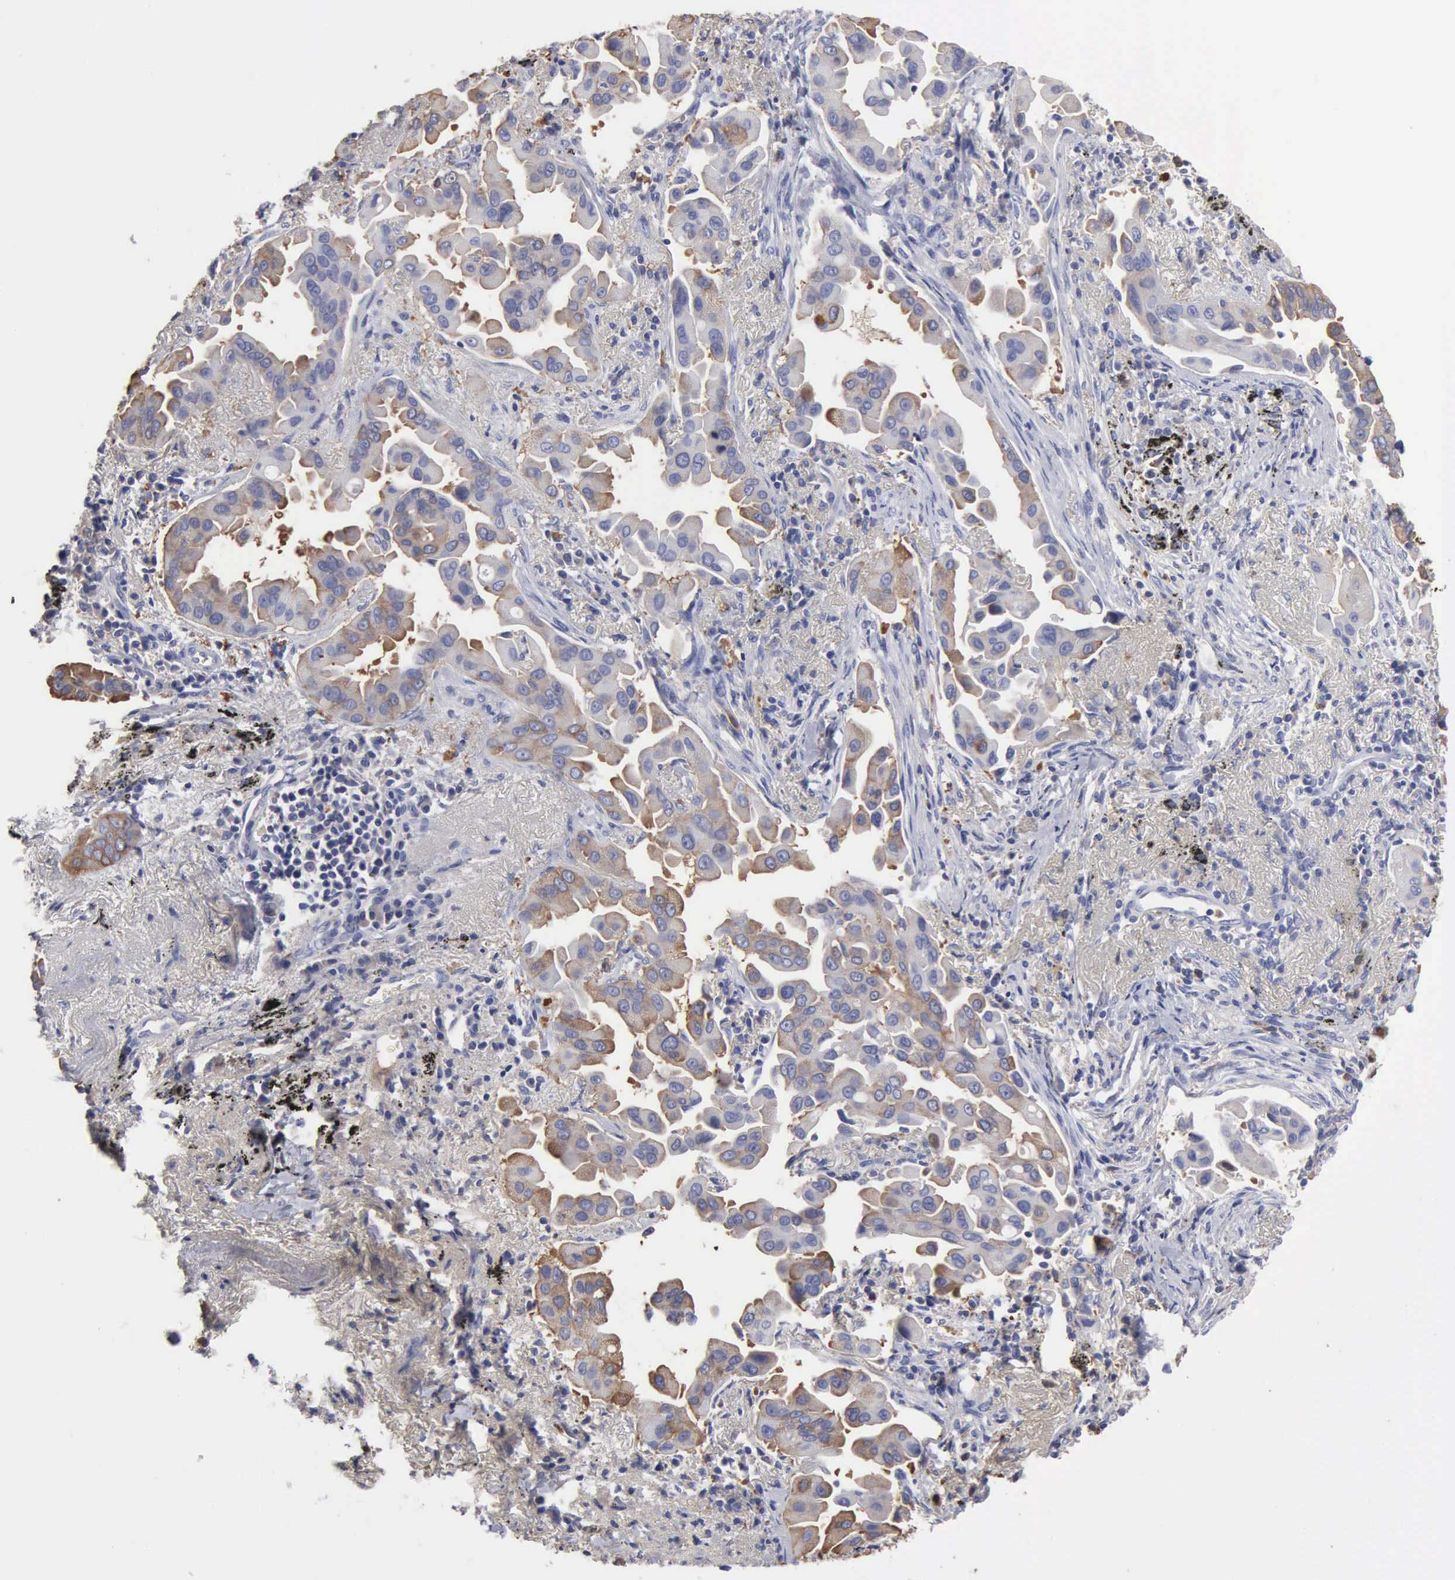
{"staining": {"intensity": "weak", "quantity": "25%-75%", "location": "cytoplasmic/membranous"}, "tissue": "lung cancer", "cell_type": "Tumor cells", "image_type": "cancer", "snomed": [{"axis": "morphology", "description": "Adenocarcinoma, NOS"}, {"axis": "topography", "description": "Lung"}], "caption": "High-power microscopy captured an immunohistochemistry (IHC) image of lung cancer, revealing weak cytoplasmic/membranous positivity in approximately 25%-75% of tumor cells. (Stains: DAB in brown, nuclei in blue, Microscopy: brightfield microscopy at high magnification).", "gene": "G6PD", "patient": {"sex": "male", "age": 68}}